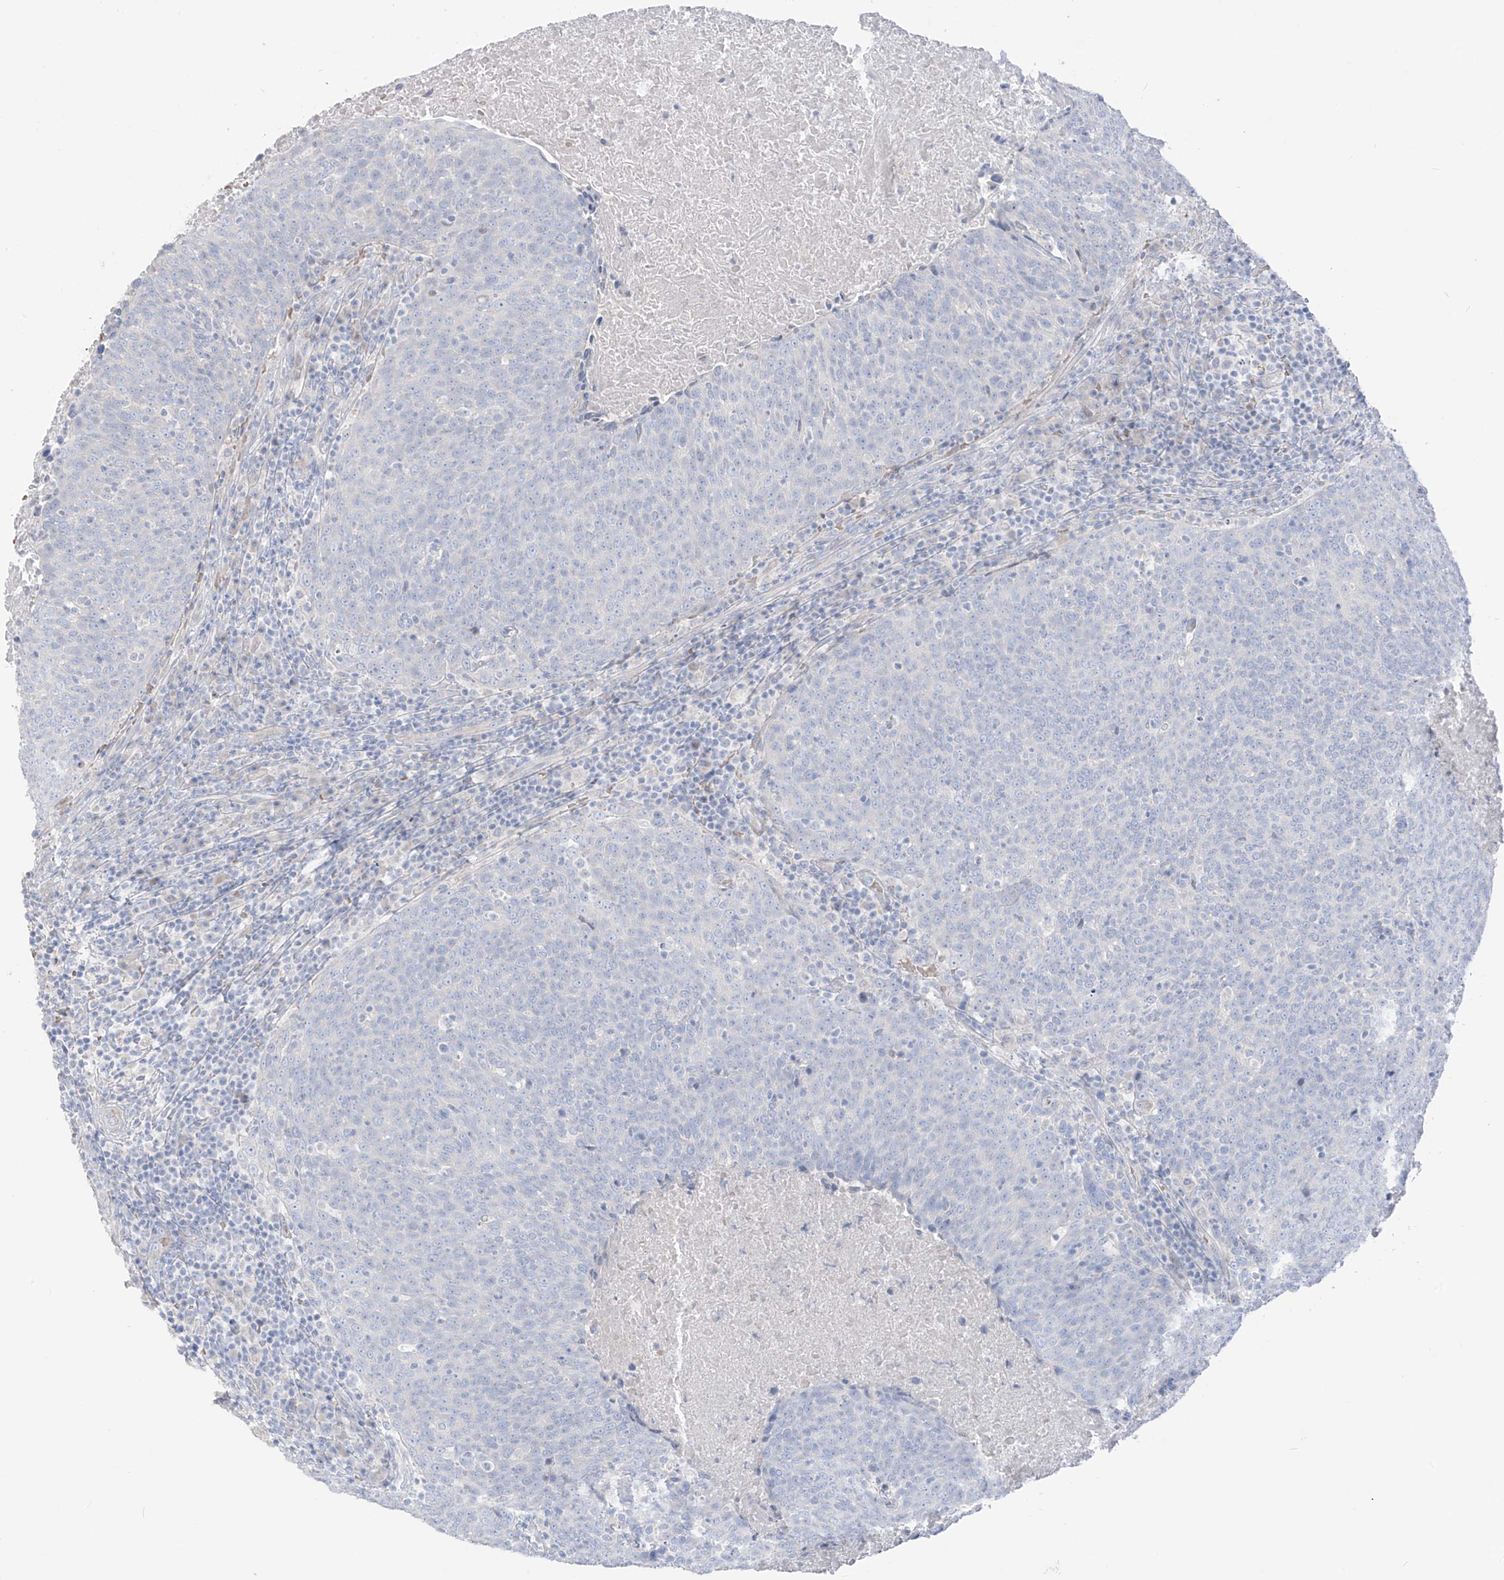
{"staining": {"intensity": "negative", "quantity": "none", "location": "none"}, "tissue": "head and neck cancer", "cell_type": "Tumor cells", "image_type": "cancer", "snomed": [{"axis": "morphology", "description": "Squamous cell carcinoma, NOS"}, {"axis": "morphology", "description": "Squamous cell carcinoma, metastatic, NOS"}, {"axis": "topography", "description": "Lymph node"}, {"axis": "topography", "description": "Head-Neck"}], "caption": "Immunohistochemistry (IHC) image of human head and neck cancer stained for a protein (brown), which exhibits no staining in tumor cells. (DAB (3,3'-diaminobenzidine) immunohistochemistry, high magnification).", "gene": "ASPRV1", "patient": {"sex": "male", "age": 62}}